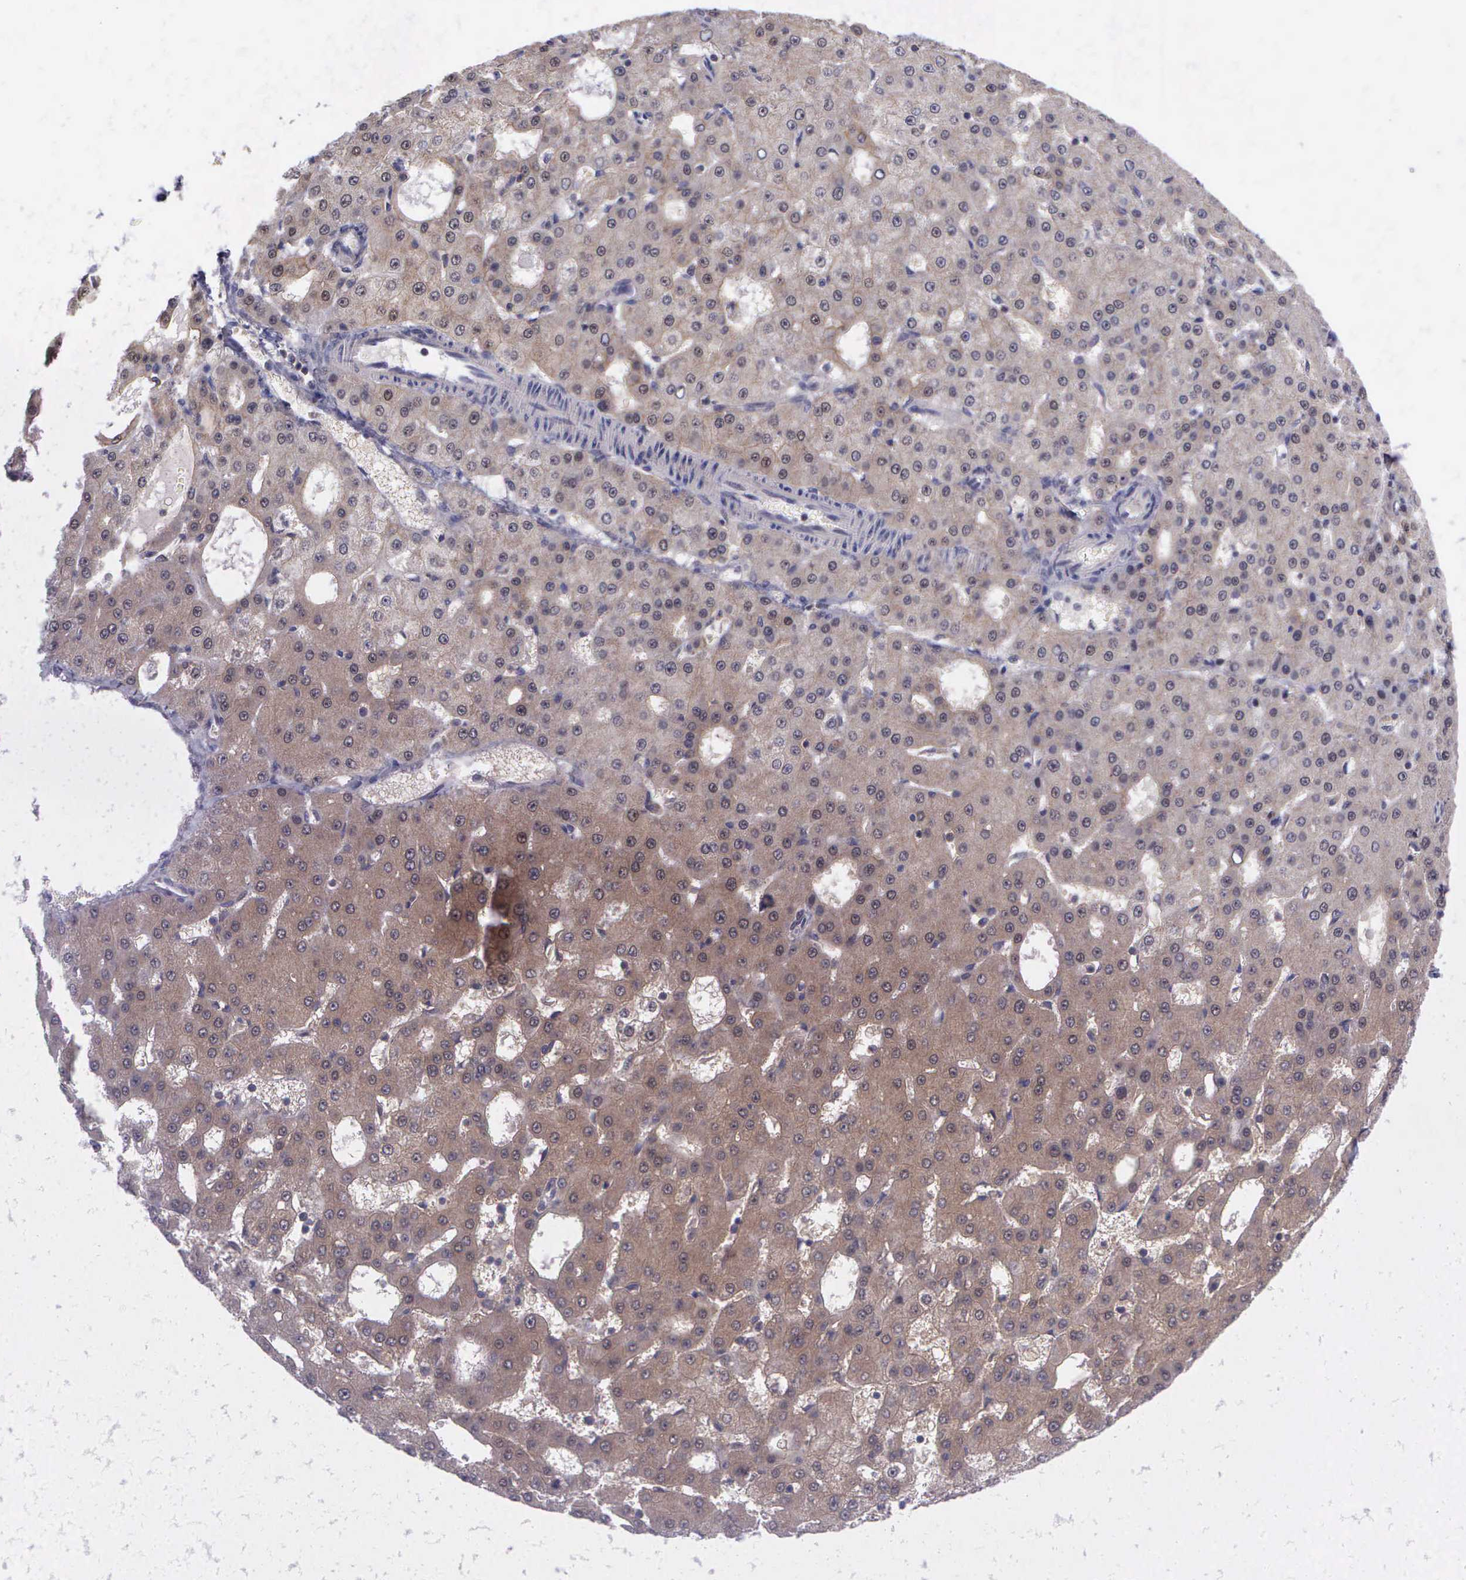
{"staining": {"intensity": "moderate", "quantity": ">75%", "location": "cytoplasmic/membranous"}, "tissue": "liver cancer", "cell_type": "Tumor cells", "image_type": "cancer", "snomed": [{"axis": "morphology", "description": "Carcinoma, Hepatocellular, NOS"}, {"axis": "topography", "description": "Liver"}], "caption": "Protein staining by immunohistochemistry shows moderate cytoplasmic/membranous staining in approximately >75% of tumor cells in liver cancer (hepatocellular carcinoma).", "gene": "MICAL3", "patient": {"sex": "male", "age": 47}}